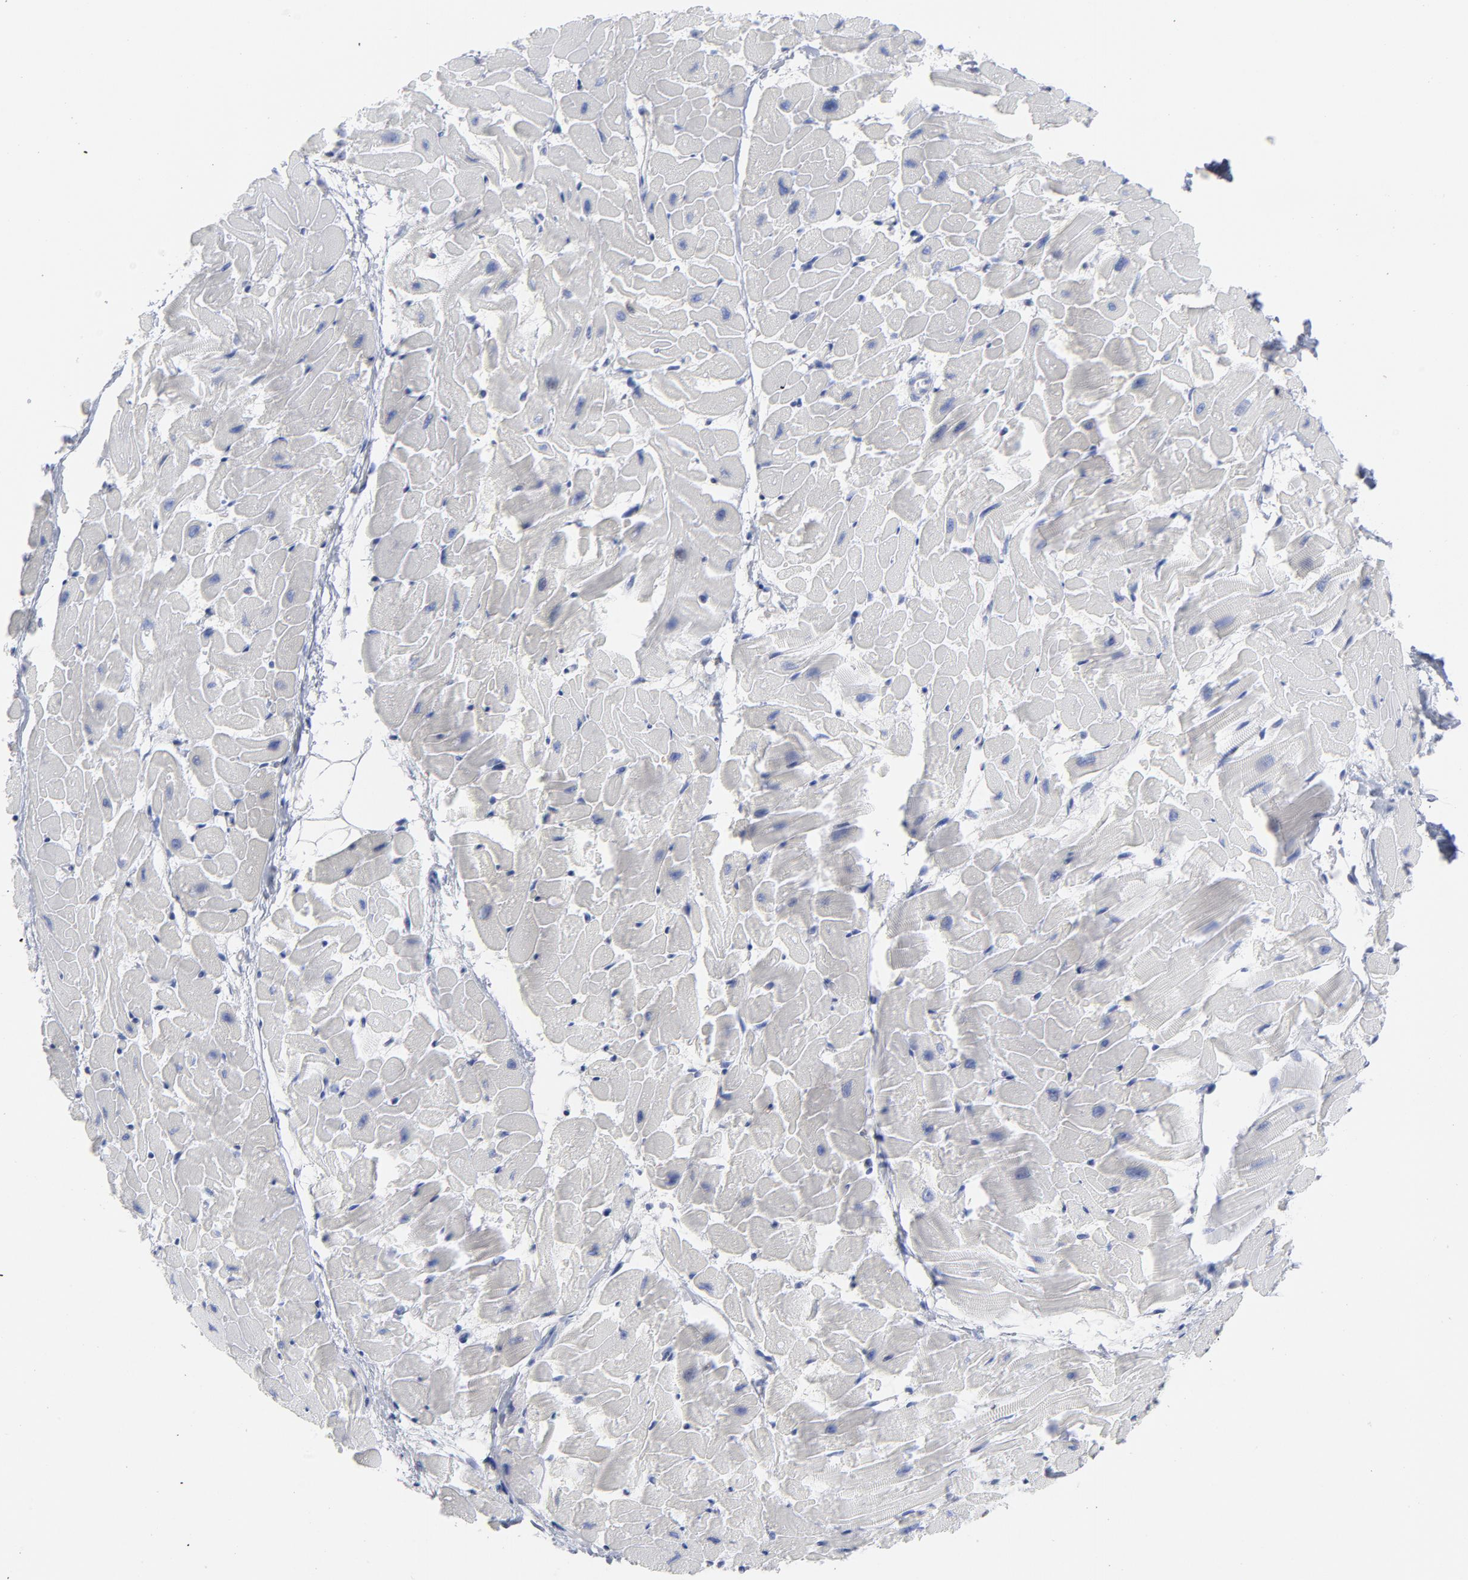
{"staining": {"intensity": "negative", "quantity": "none", "location": "none"}, "tissue": "heart muscle", "cell_type": "Cardiomyocytes", "image_type": "normal", "snomed": [{"axis": "morphology", "description": "Normal tissue, NOS"}, {"axis": "topography", "description": "Heart"}], "caption": "High power microscopy micrograph of an immunohistochemistry histopathology image of normal heart muscle, revealing no significant expression in cardiomyocytes.", "gene": "P2RY8", "patient": {"sex": "female", "age": 19}}